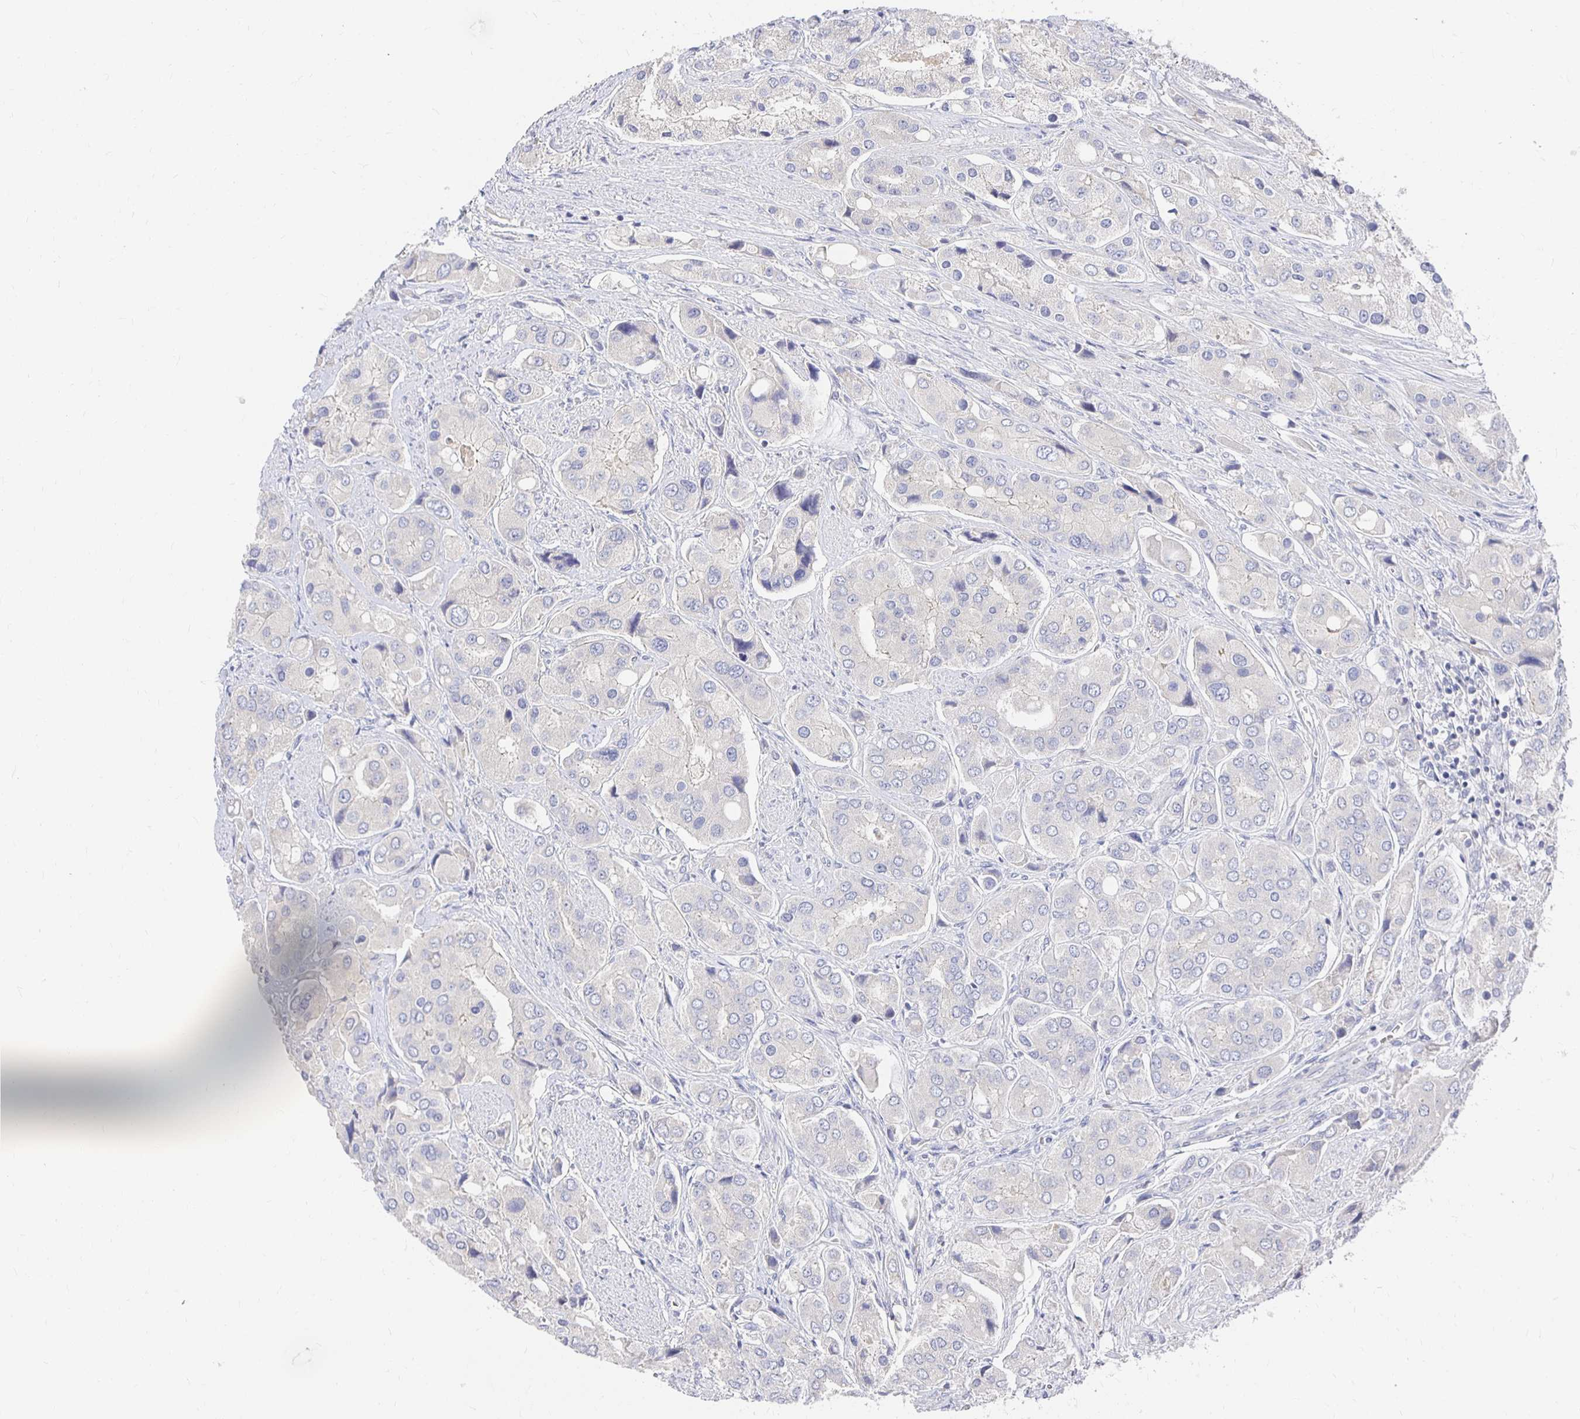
{"staining": {"intensity": "negative", "quantity": "none", "location": "none"}, "tissue": "prostate cancer", "cell_type": "Tumor cells", "image_type": "cancer", "snomed": [{"axis": "morphology", "description": "Adenocarcinoma, Low grade"}, {"axis": "topography", "description": "Prostate"}], "caption": "High magnification brightfield microscopy of prostate cancer (adenocarcinoma (low-grade)) stained with DAB (brown) and counterstained with hematoxylin (blue): tumor cells show no significant staining.", "gene": "FKRP", "patient": {"sex": "male", "age": 69}}